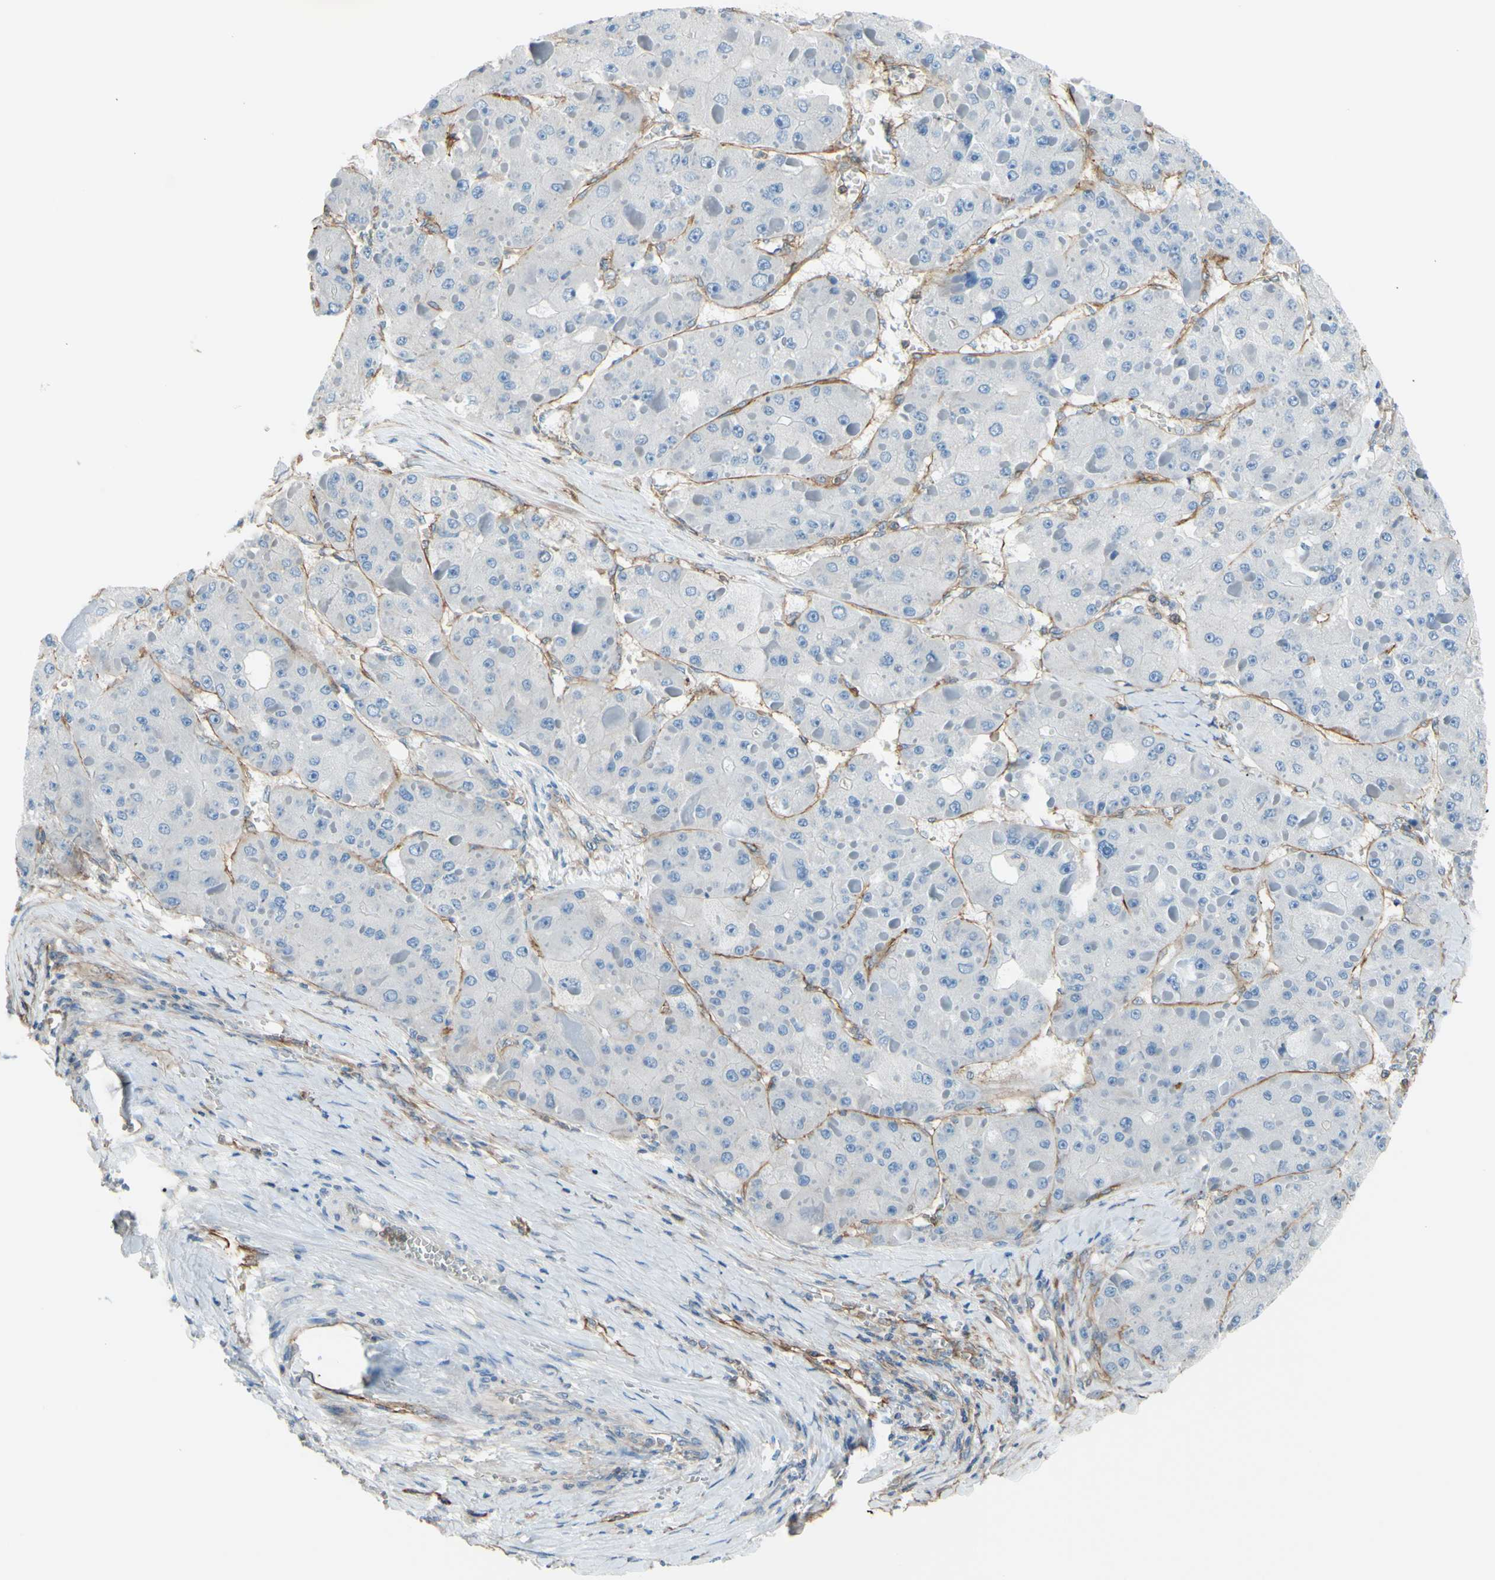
{"staining": {"intensity": "negative", "quantity": "none", "location": "none"}, "tissue": "liver cancer", "cell_type": "Tumor cells", "image_type": "cancer", "snomed": [{"axis": "morphology", "description": "Carcinoma, Hepatocellular, NOS"}, {"axis": "topography", "description": "Liver"}], "caption": "High magnification brightfield microscopy of hepatocellular carcinoma (liver) stained with DAB (3,3'-diaminobenzidine) (brown) and counterstained with hematoxylin (blue): tumor cells show no significant expression.", "gene": "ADD1", "patient": {"sex": "female", "age": 73}}